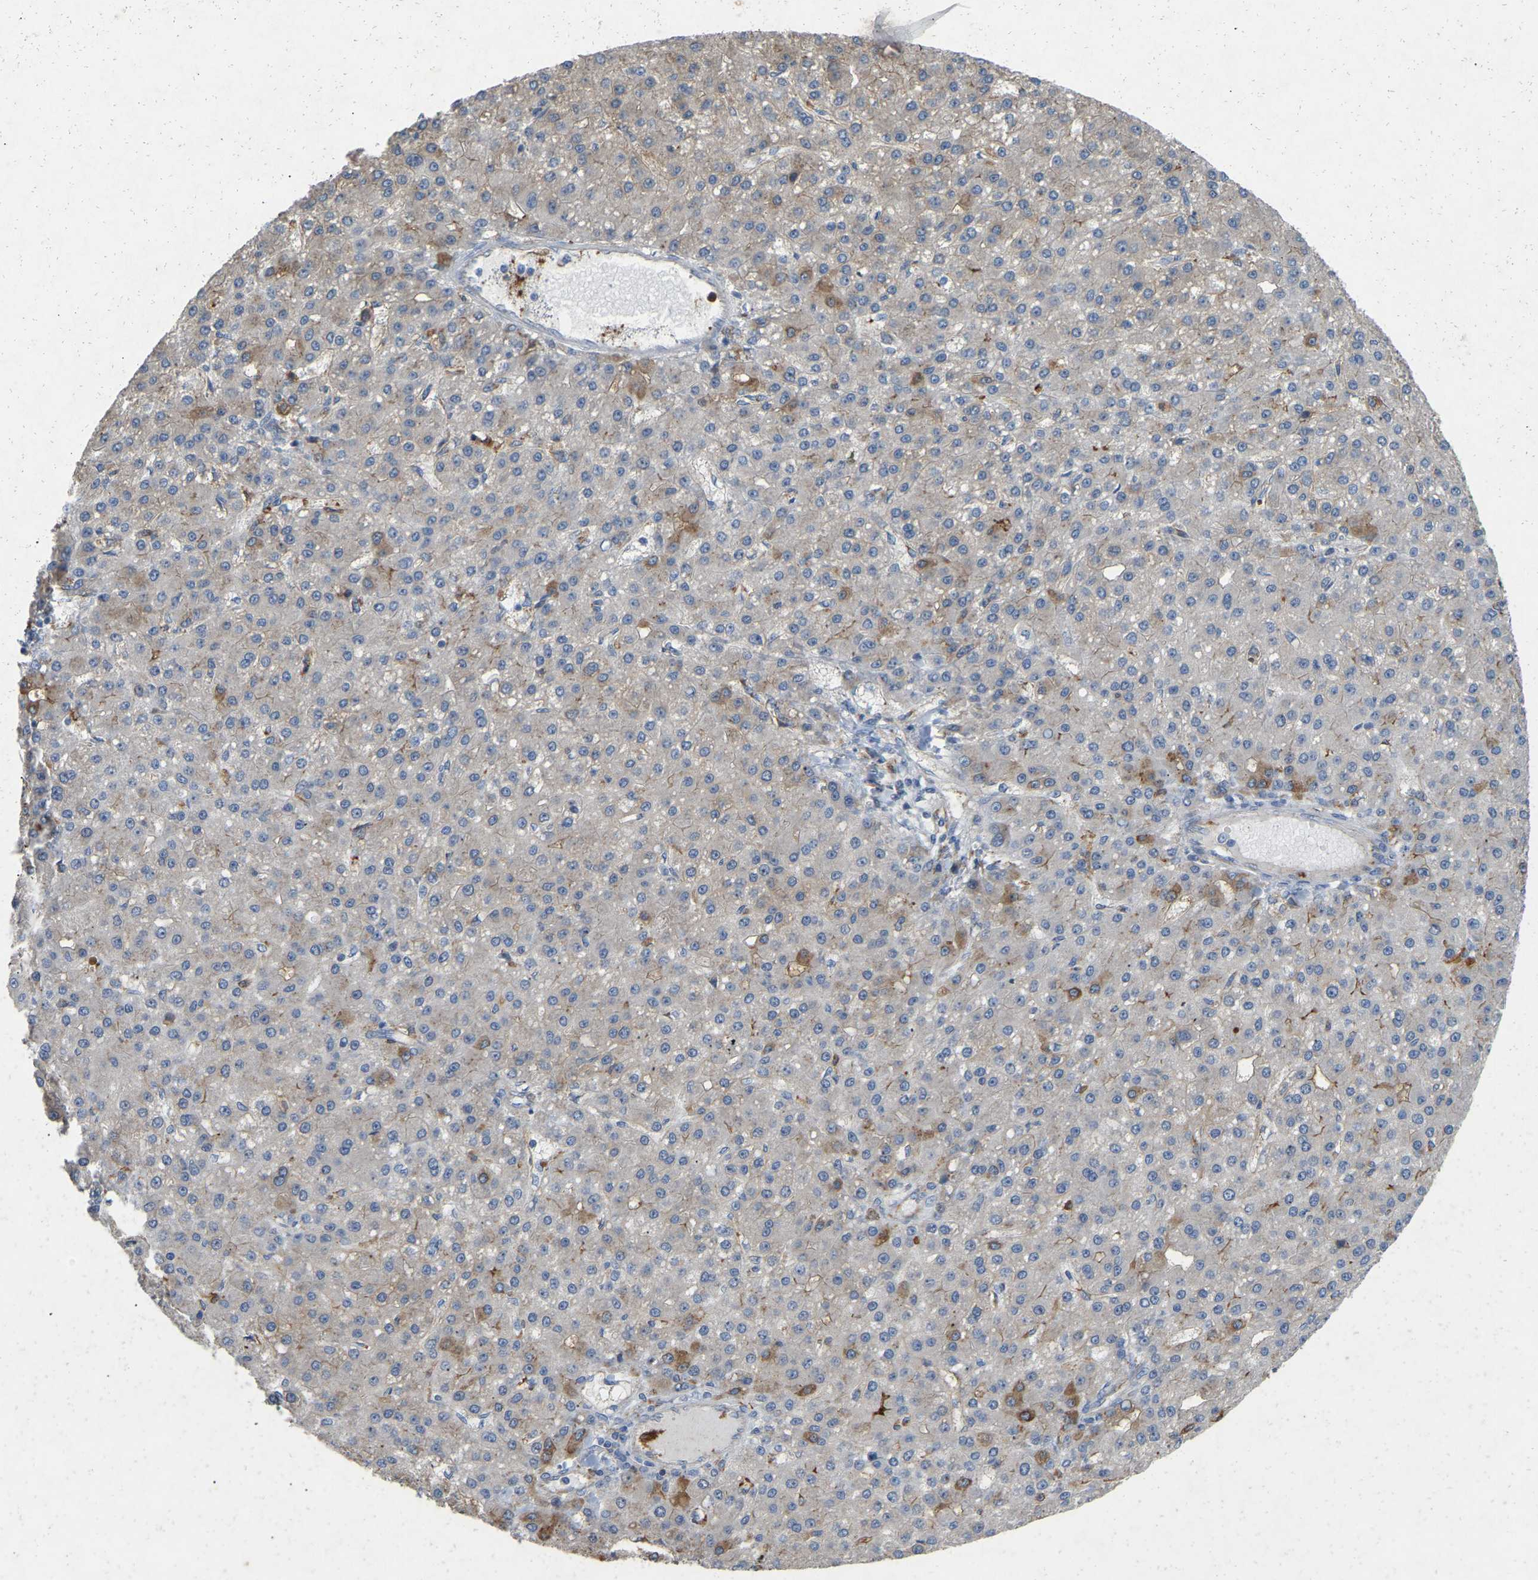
{"staining": {"intensity": "weak", "quantity": "25%-75%", "location": "cytoplasmic/membranous"}, "tissue": "liver cancer", "cell_type": "Tumor cells", "image_type": "cancer", "snomed": [{"axis": "morphology", "description": "Carcinoma, Hepatocellular, NOS"}, {"axis": "topography", "description": "Liver"}], "caption": "Protein expression analysis of human liver cancer reveals weak cytoplasmic/membranous expression in about 25%-75% of tumor cells.", "gene": "RHEB", "patient": {"sex": "male", "age": 67}}